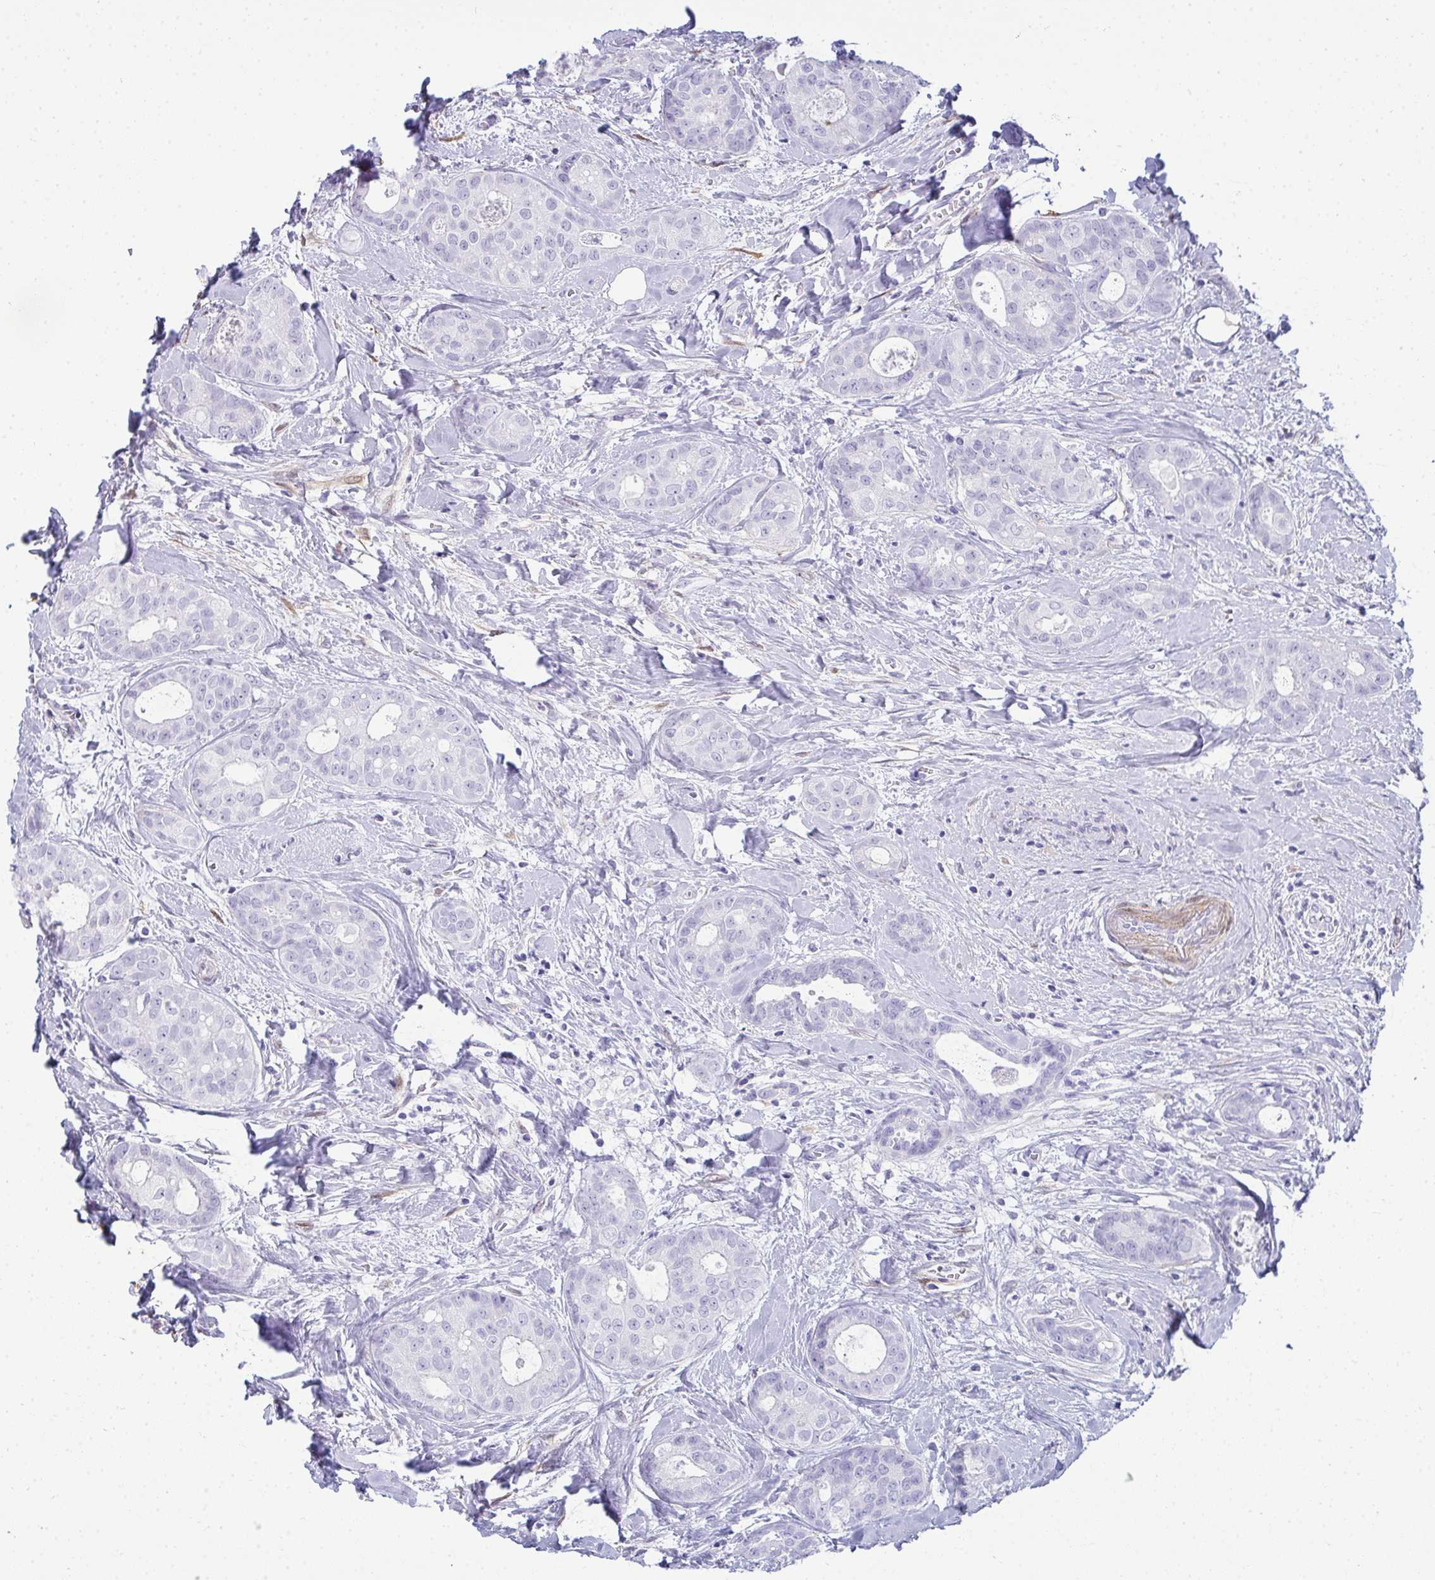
{"staining": {"intensity": "negative", "quantity": "none", "location": "none"}, "tissue": "breast cancer", "cell_type": "Tumor cells", "image_type": "cancer", "snomed": [{"axis": "morphology", "description": "Duct carcinoma"}, {"axis": "topography", "description": "Breast"}], "caption": "Tumor cells show no significant positivity in breast cancer.", "gene": "HSPB6", "patient": {"sex": "female", "age": 45}}